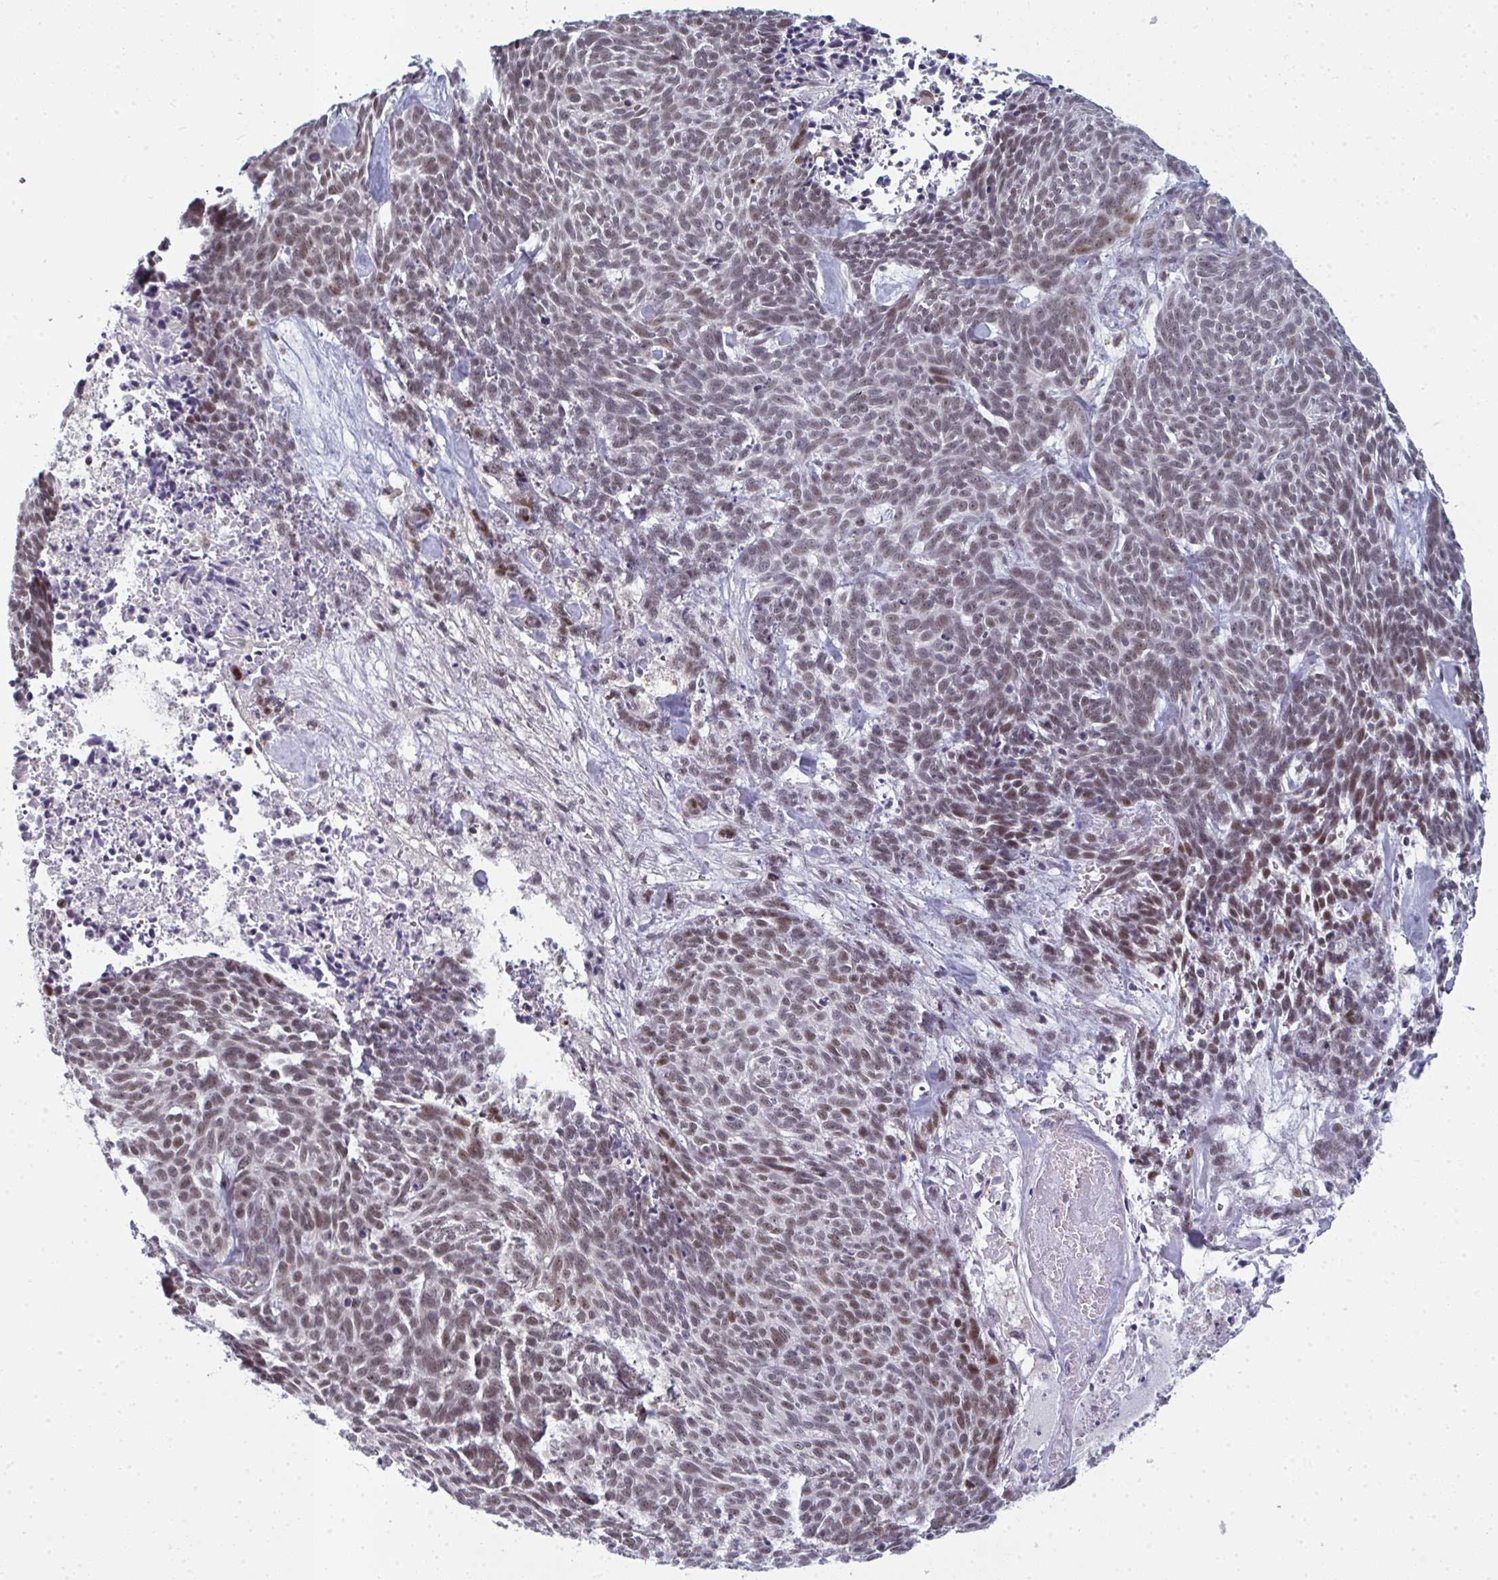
{"staining": {"intensity": "moderate", "quantity": ">75%", "location": "nuclear"}, "tissue": "skin cancer", "cell_type": "Tumor cells", "image_type": "cancer", "snomed": [{"axis": "morphology", "description": "Basal cell carcinoma"}, {"axis": "topography", "description": "Skin"}], "caption": "Approximately >75% of tumor cells in skin cancer demonstrate moderate nuclear protein staining as visualized by brown immunohistochemical staining.", "gene": "ATF1", "patient": {"sex": "female", "age": 93}}